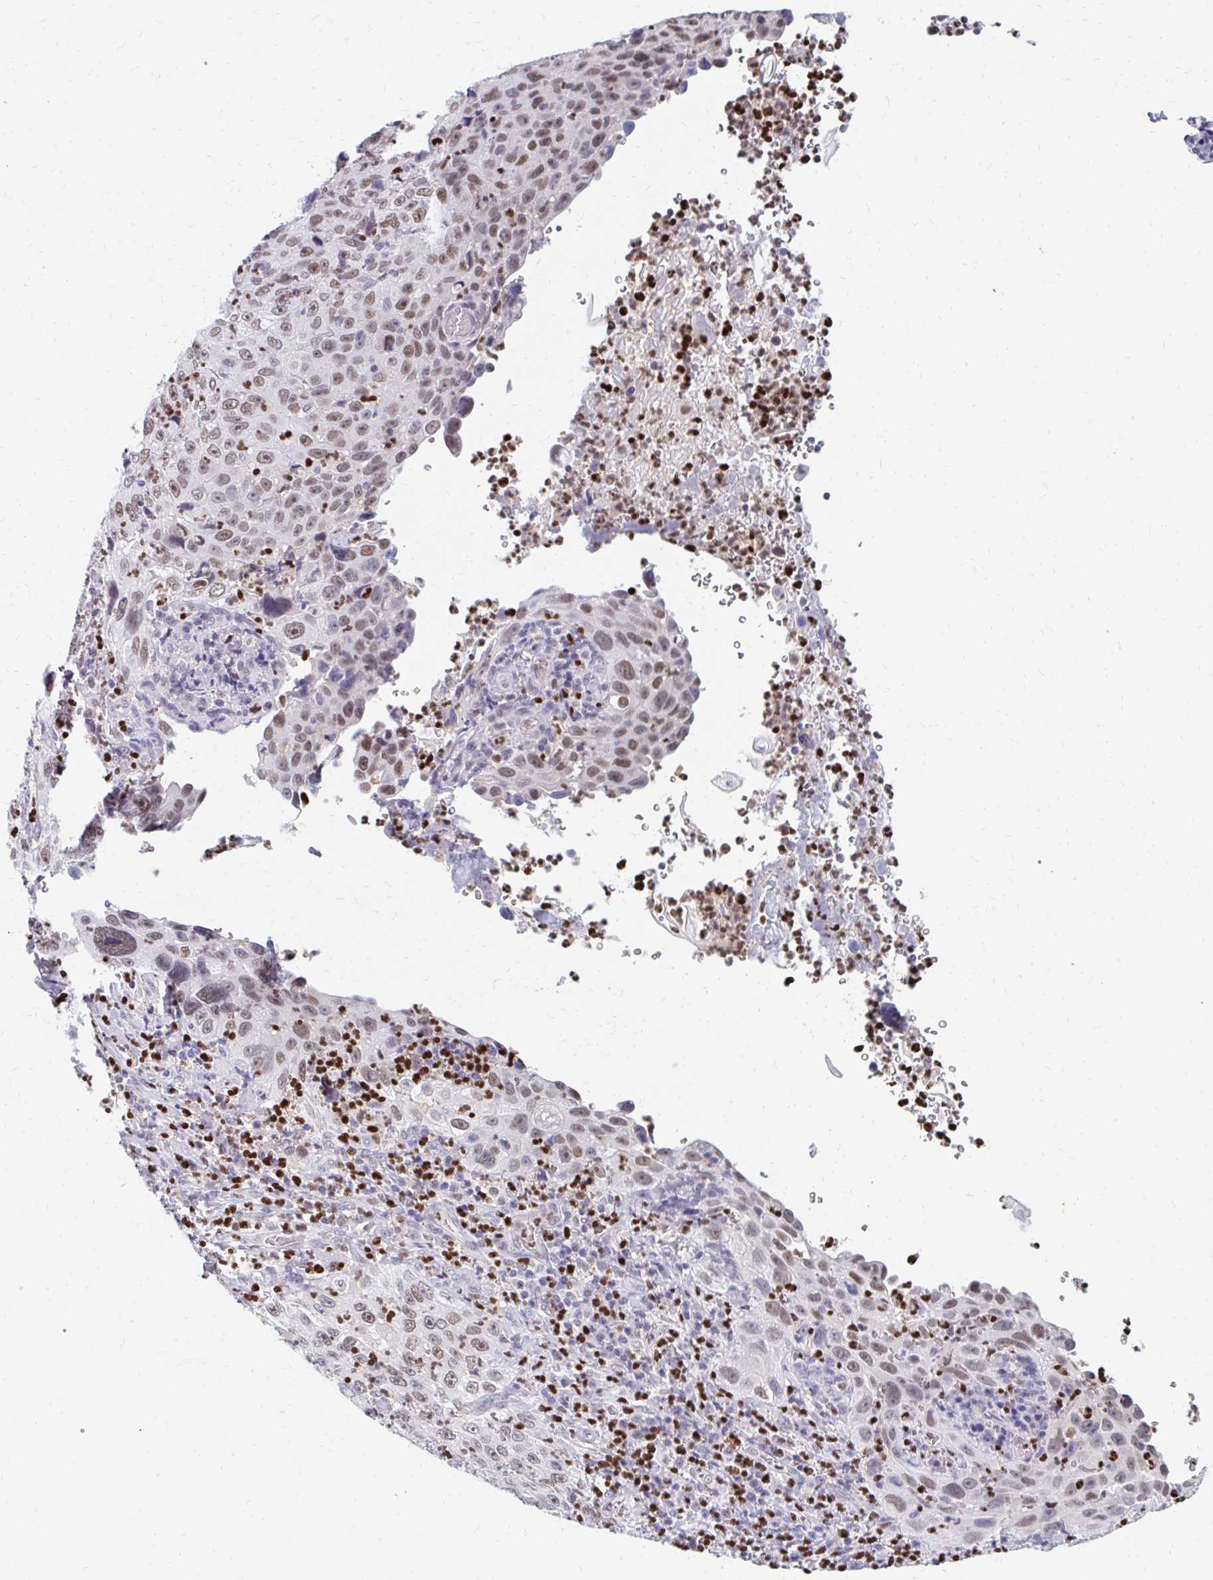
{"staining": {"intensity": "weak", "quantity": ">75%", "location": "nuclear"}, "tissue": "cervical cancer", "cell_type": "Tumor cells", "image_type": "cancer", "snomed": [{"axis": "morphology", "description": "Squamous cell carcinoma, NOS"}, {"axis": "topography", "description": "Cervix"}], "caption": "Protein staining exhibits weak nuclear staining in approximately >75% of tumor cells in cervical cancer (squamous cell carcinoma).", "gene": "PLK3", "patient": {"sex": "female", "age": 30}}